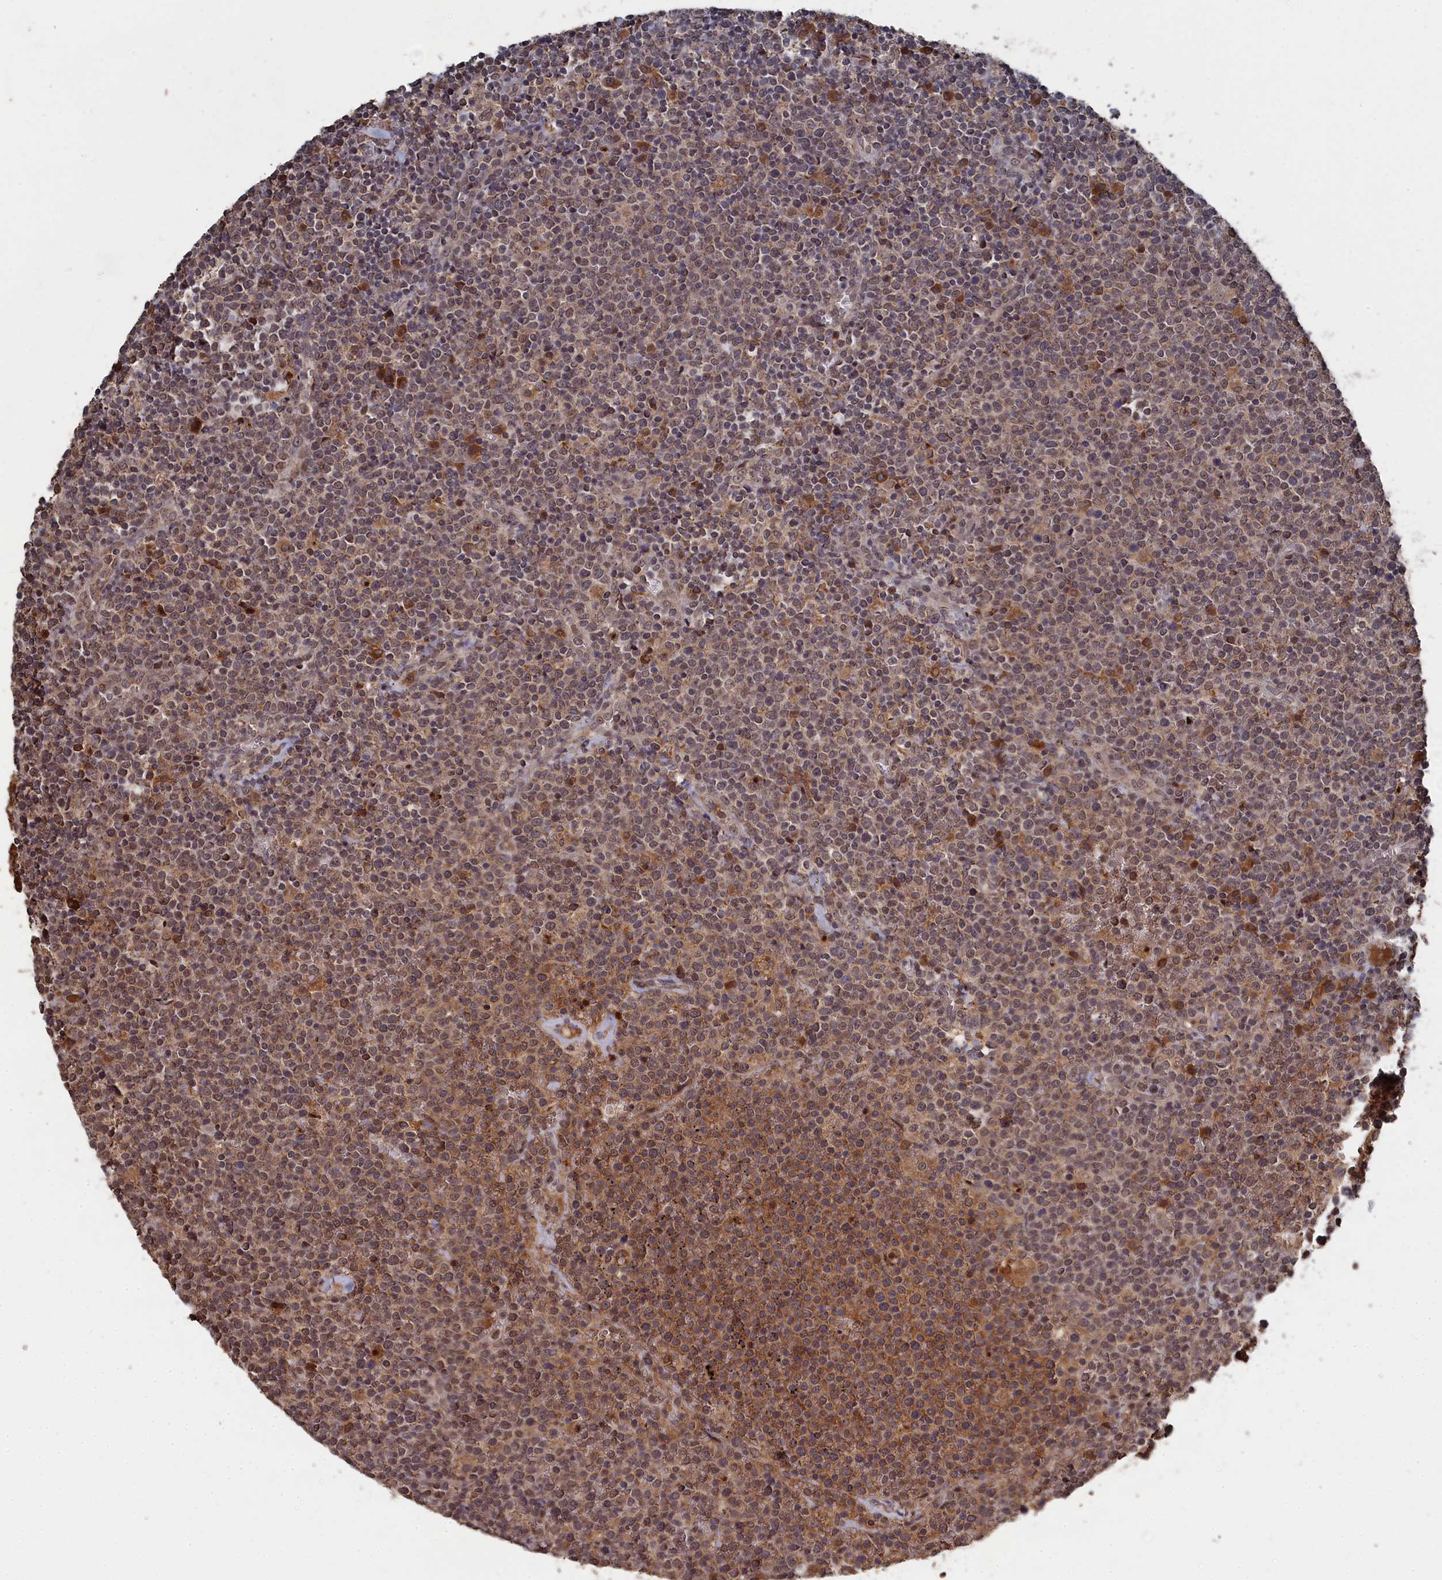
{"staining": {"intensity": "moderate", "quantity": "25%-75%", "location": "cytoplasmic/membranous,nuclear"}, "tissue": "lymphoma", "cell_type": "Tumor cells", "image_type": "cancer", "snomed": [{"axis": "morphology", "description": "Malignant lymphoma, non-Hodgkin's type, High grade"}, {"axis": "topography", "description": "Lymph node"}], "caption": "Protein staining by immunohistochemistry (IHC) reveals moderate cytoplasmic/membranous and nuclear positivity in approximately 25%-75% of tumor cells in lymphoma.", "gene": "CEACAM21", "patient": {"sex": "male", "age": 61}}